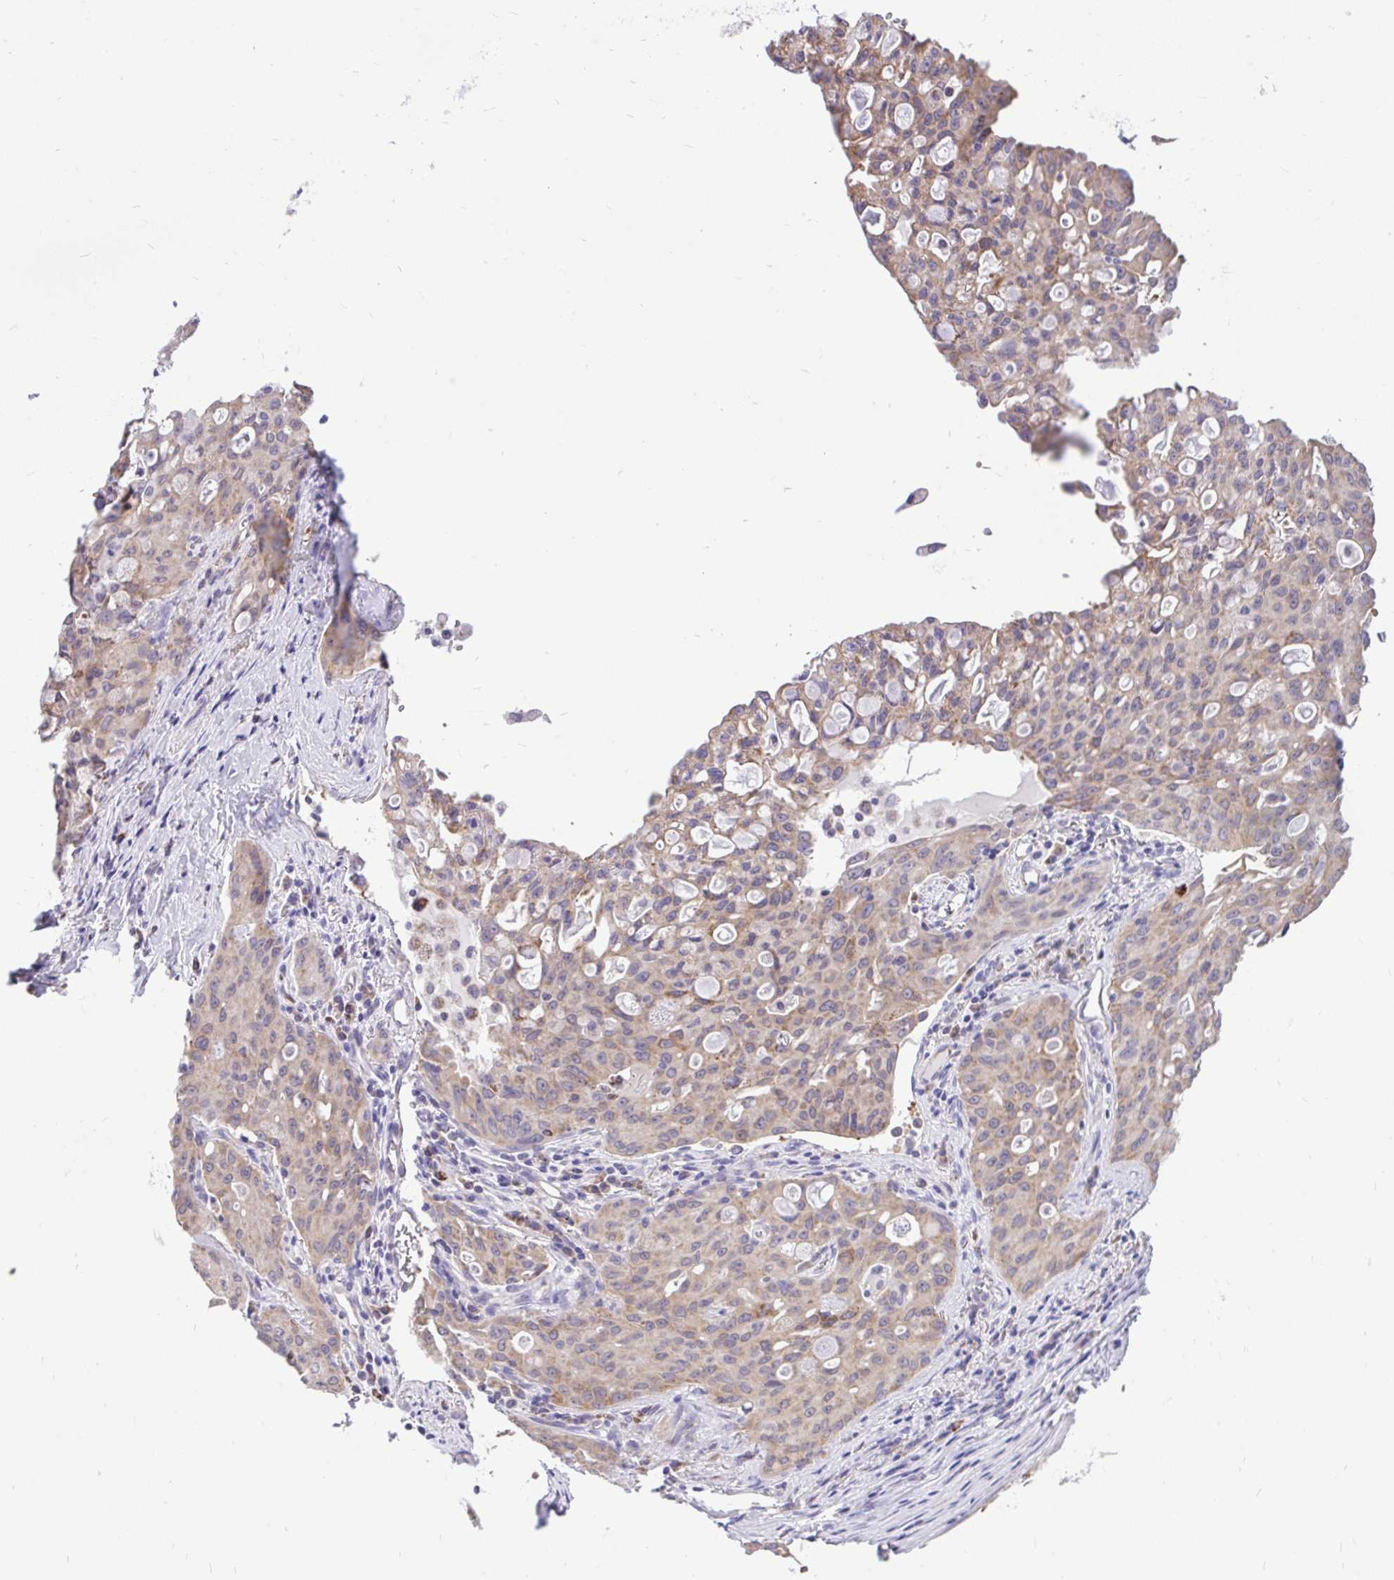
{"staining": {"intensity": "weak", "quantity": "25%-75%", "location": "cytoplasmic/membranous"}, "tissue": "lung cancer", "cell_type": "Tumor cells", "image_type": "cancer", "snomed": [{"axis": "morphology", "description": "Adenocarcinoma, NOS"}, {"axis": "topography", "description": "Lung"}], "caption": "Immunohistochemical staining of lung cancer (adenocarcinoma) demonstrates low levels of weak cytoplasmic/membranous protein positivity in approximately 25%-75% of tumor cells.", "gene": "PYCR2", "patient": {"sex": "female", "age": 44}}